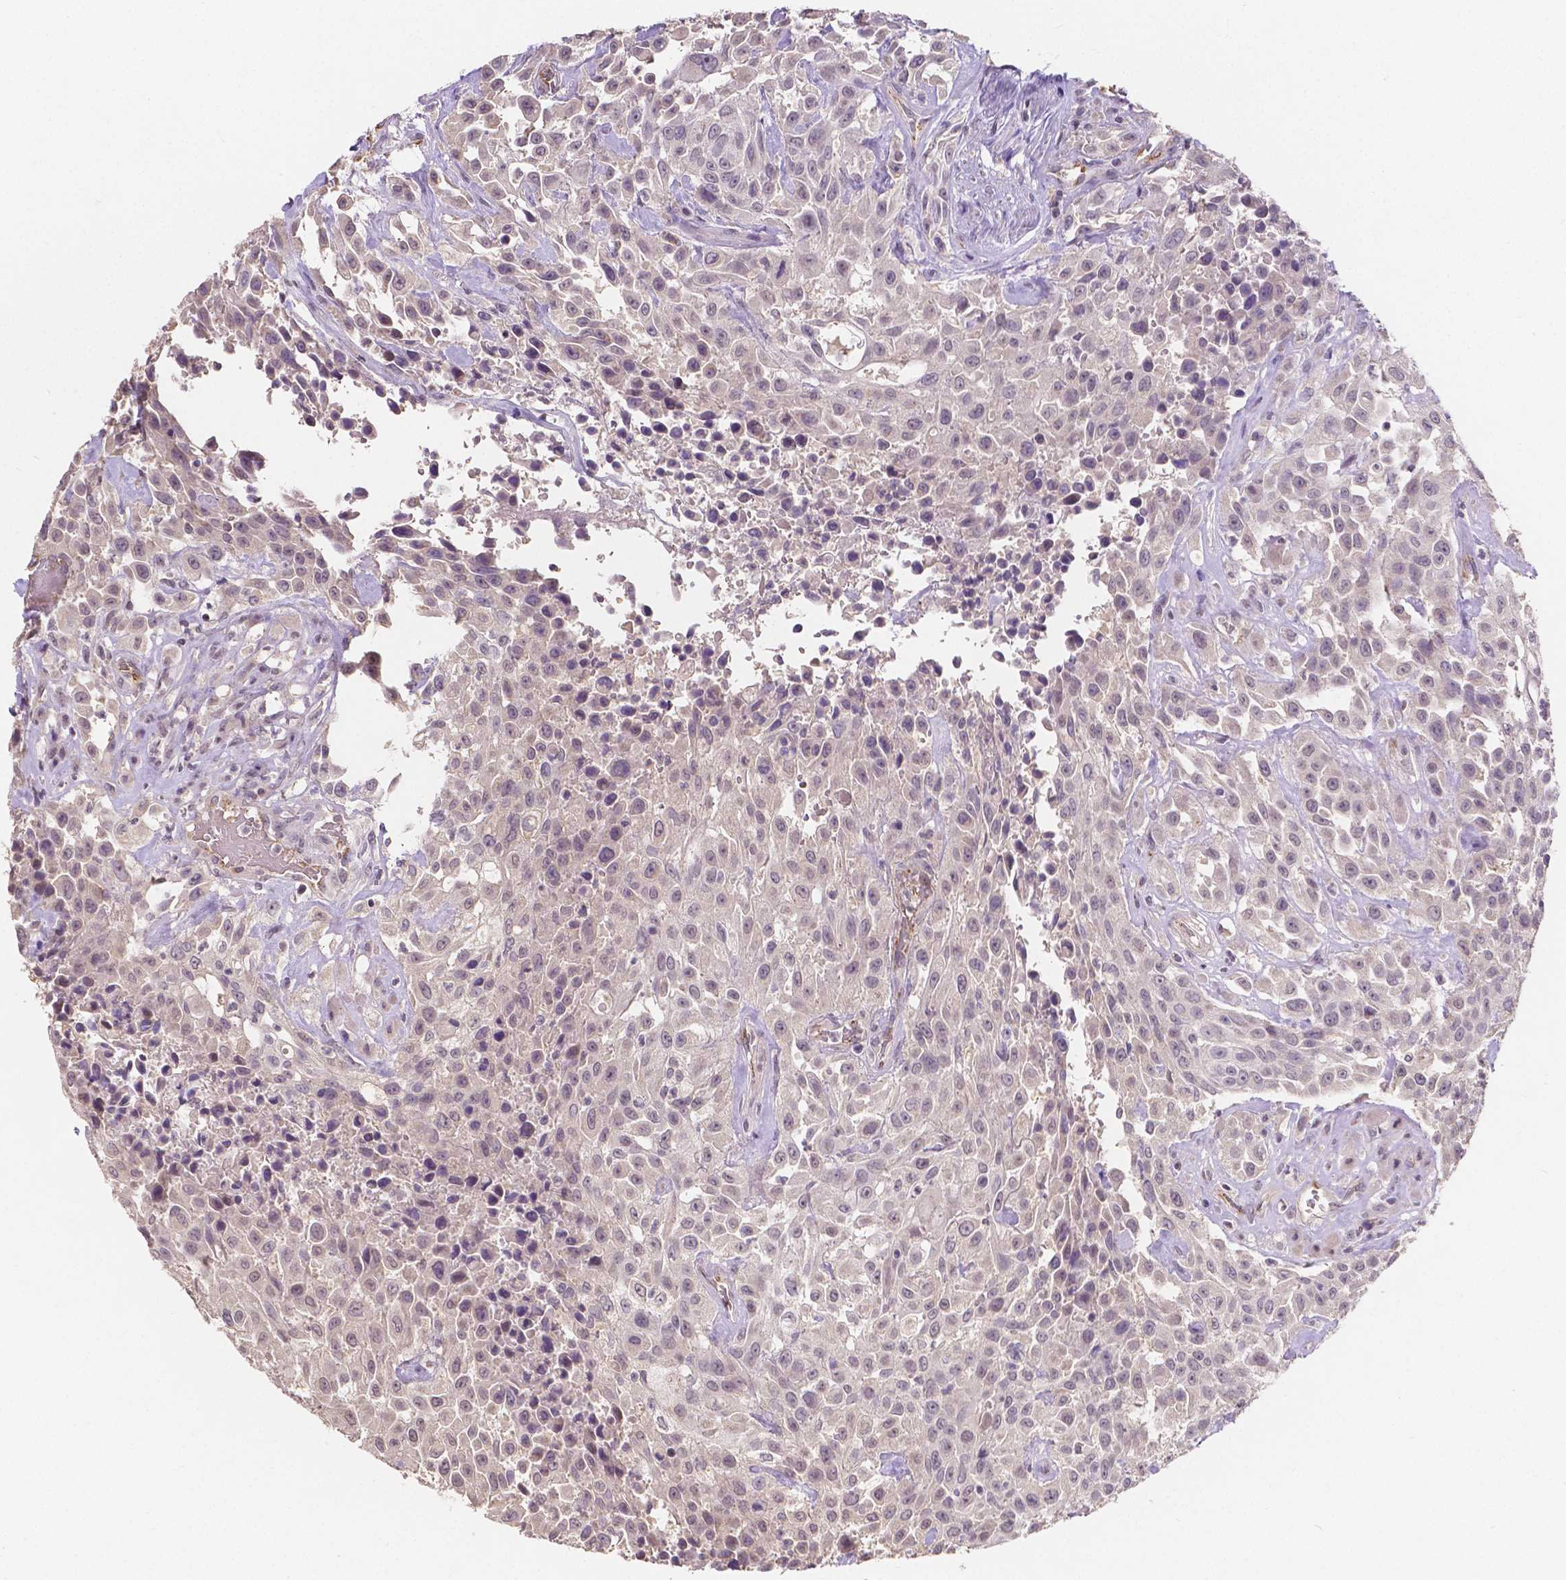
{"staining": {"intensity": "negative", "quantity": "none", "location": "none"}, "tissue": "urothelial cancer", "cell_type": "Tumor cells", "image_type": "cancer", "snomed": [{"axis": "morphology", "description": "Urothelial carcinoma, High grade"}, {"axis": "topography", "description": "Urinary bladder"}], "caption": "Tumor cells show no significant protein expression in urothelial cancer. (Brightfield microscopy of DAB (3,3'-diaminobenzidine) immunohistochemistry (IHC) at high magnification).", "gene": "ELAVL2", "patient": {"sex": "male", "age": 79}}